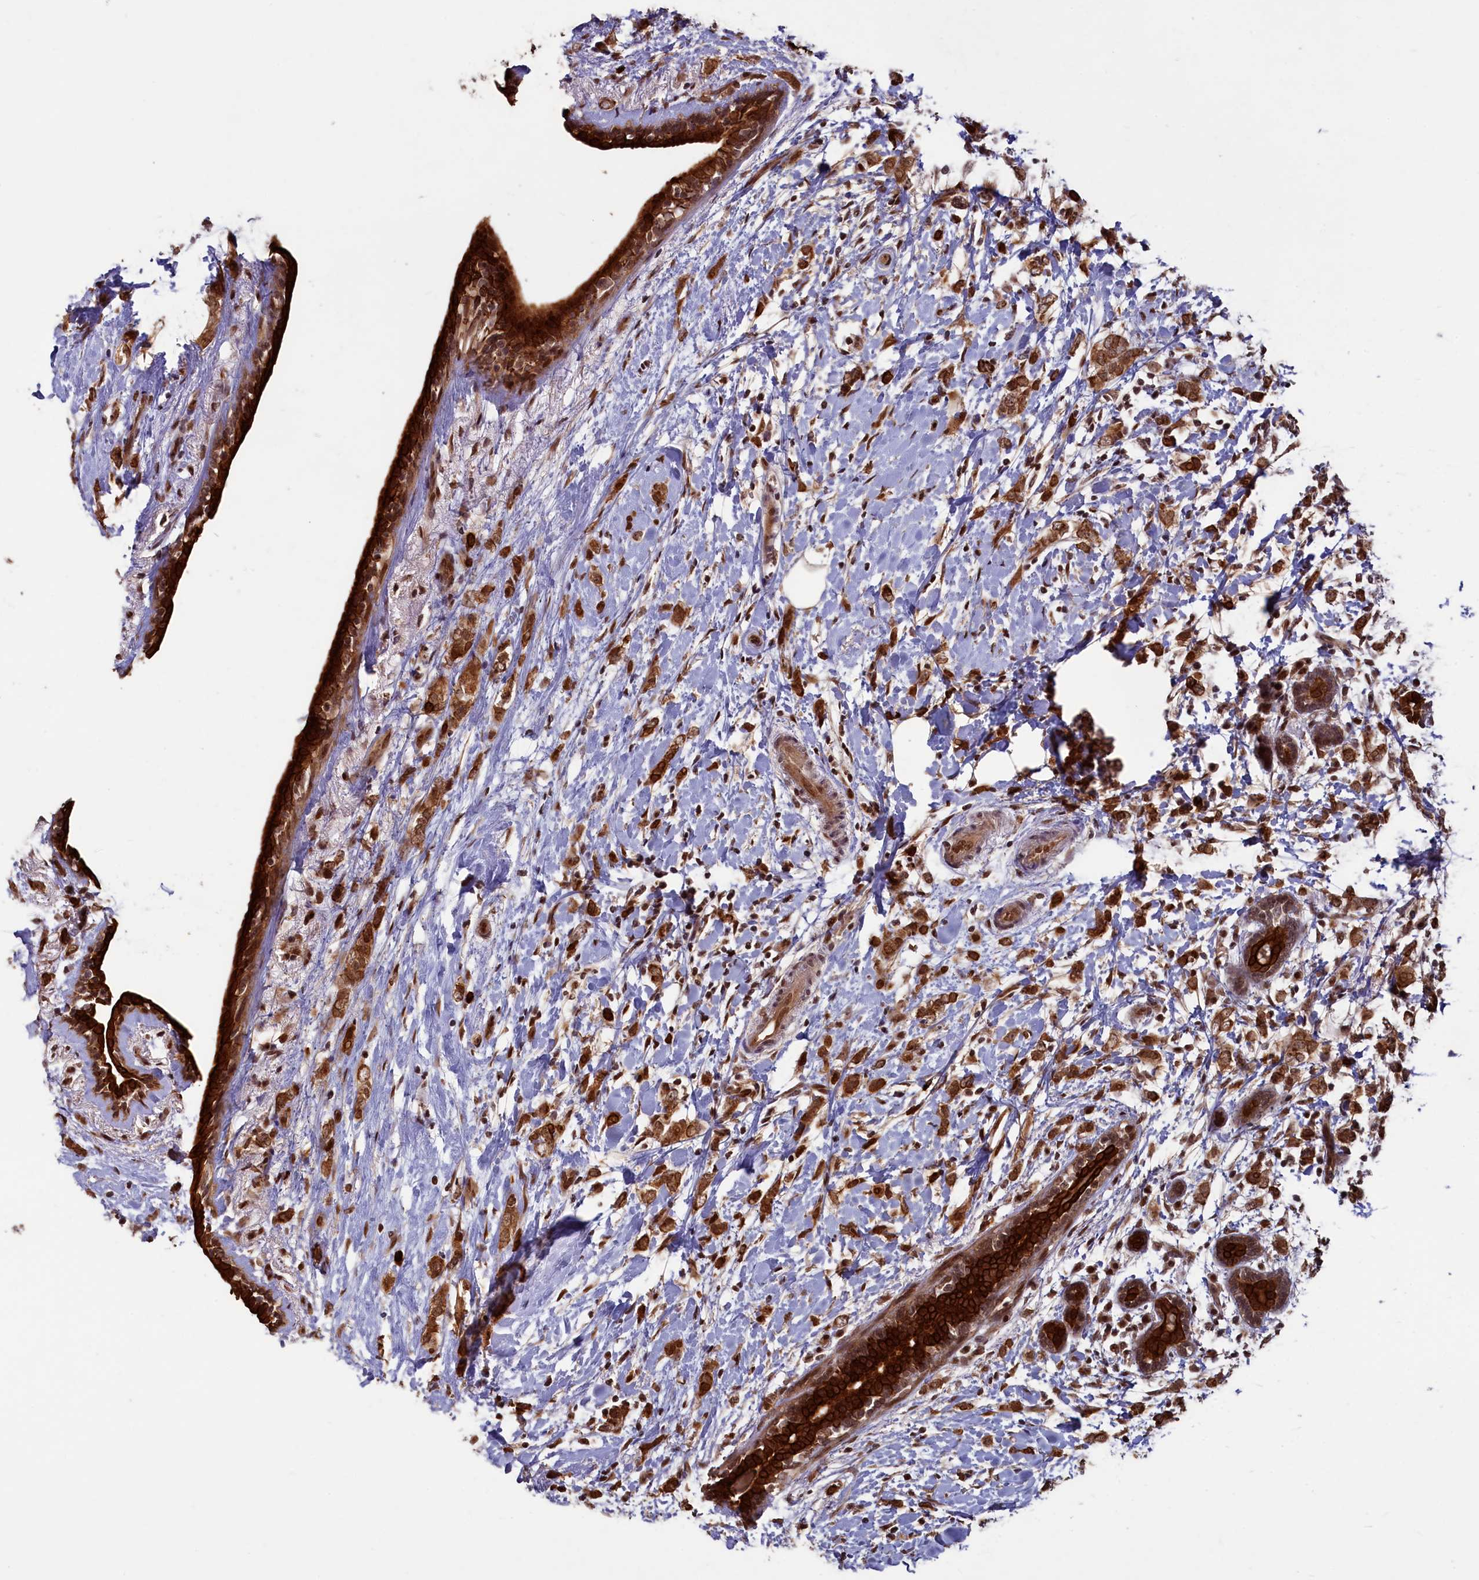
{"staining": {"intensity": "strong", "quantity": ">75%", "location": "cytoplasmic/membranous,nuclear"}, "tissue": "breast cancer", "cell_type": "Tumor cells", "image_type": "cancer", "snomed": [{"axis": "morphology", "description": "Normal tissue, NOS"}, {"axis": "morphology", "description": "Lobular carcinoma"}, {"axis": "topography", "description": "Breast"}], "caption": "Strong cytoplasmic/membranous and nuclear positivity is present in about >75% of tumor cells in breast cancer.", "gene": "NAE1", "patient": {"sex": "female", "age": 47}}